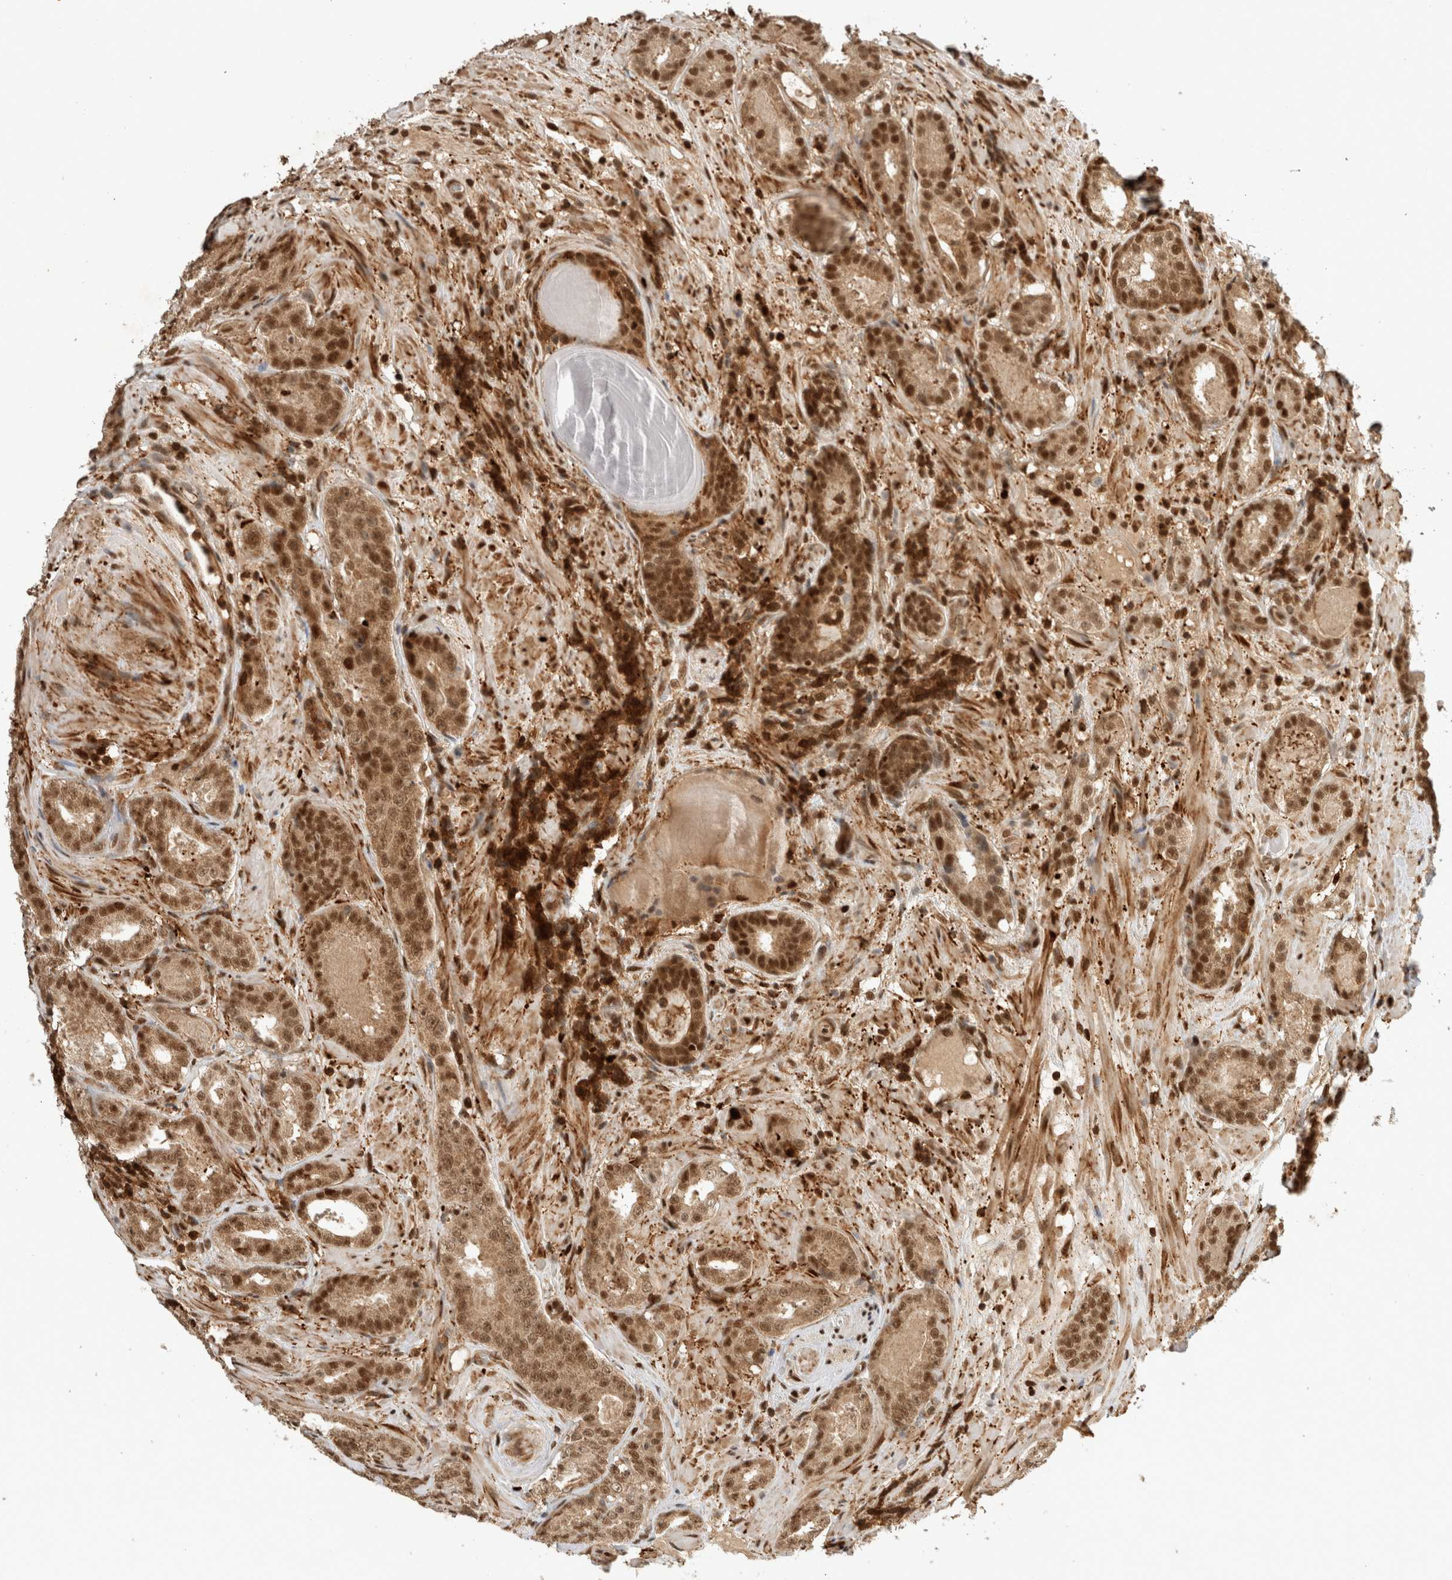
{"staining": {"intensity": "strong", "quantity": ">75%", "location": "cytoplasmic/membranous,nuclear"}, "tissue": "prostate cancer", "cell_type": "Tumor cells", "image_type": "cancer", "snomed": [{"axis": "morphology", "description": "Adenocarcinoma, Low grade"}, {"axis": "topography", "description": "Prostate"}], "caption": "Protein expression analysis of human prostate cancer reveals strong cytoplasmic/membranous and nuclear staining in approximately >75% of tumor cells. (DAB = brown stain, brightfield microscopy at high magnification).", "gene": "SNRNP40", "patient": {"sex": "male", "age": 69}}